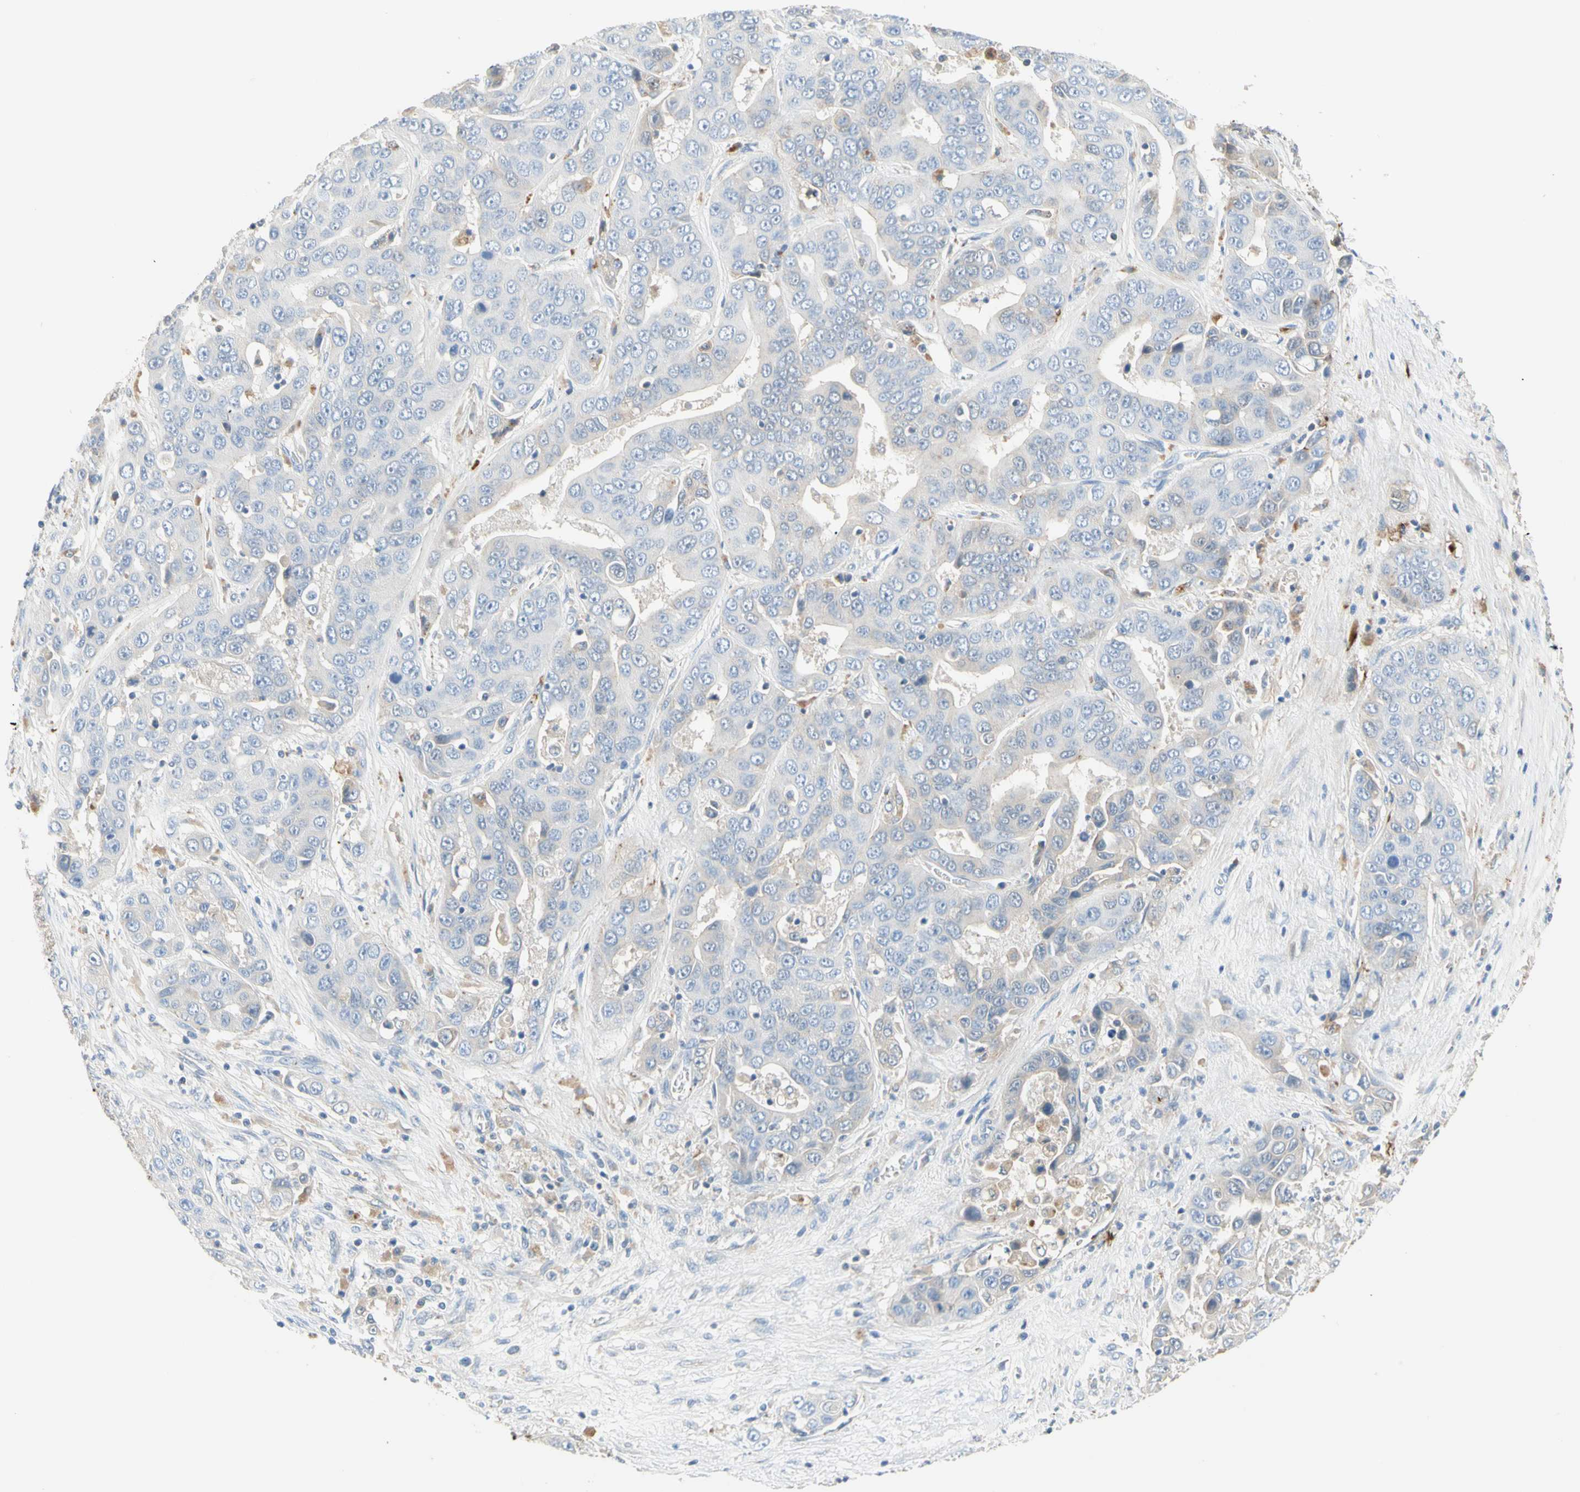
{"staining": {"intensity": "weak", "quantity": "<25%", "location": "cytoplasmic/membranous"}, "tissue": "liver cancer", "cell_type": "Tumor cells", "image_type": "cancer", "snomed": [{"axis": "morphology", "description": "Cholangiocarcinoma"}, {"axis": "topography", "description": "Liver"}], "caption": "Immunohistochemistry (IHC) of liver cancer (cholangiocarcinoma) reveals no positivity in tumor cells. (Stains: DAB (3,3'-diaminobenzidine) immunohistochemistry (IHC) with hematoxylin counter stain, Microscopy: brightfield microscopy at high magnification).", "gene": "NECTIN4", "patient": {"sex": "female", "age": 52}}